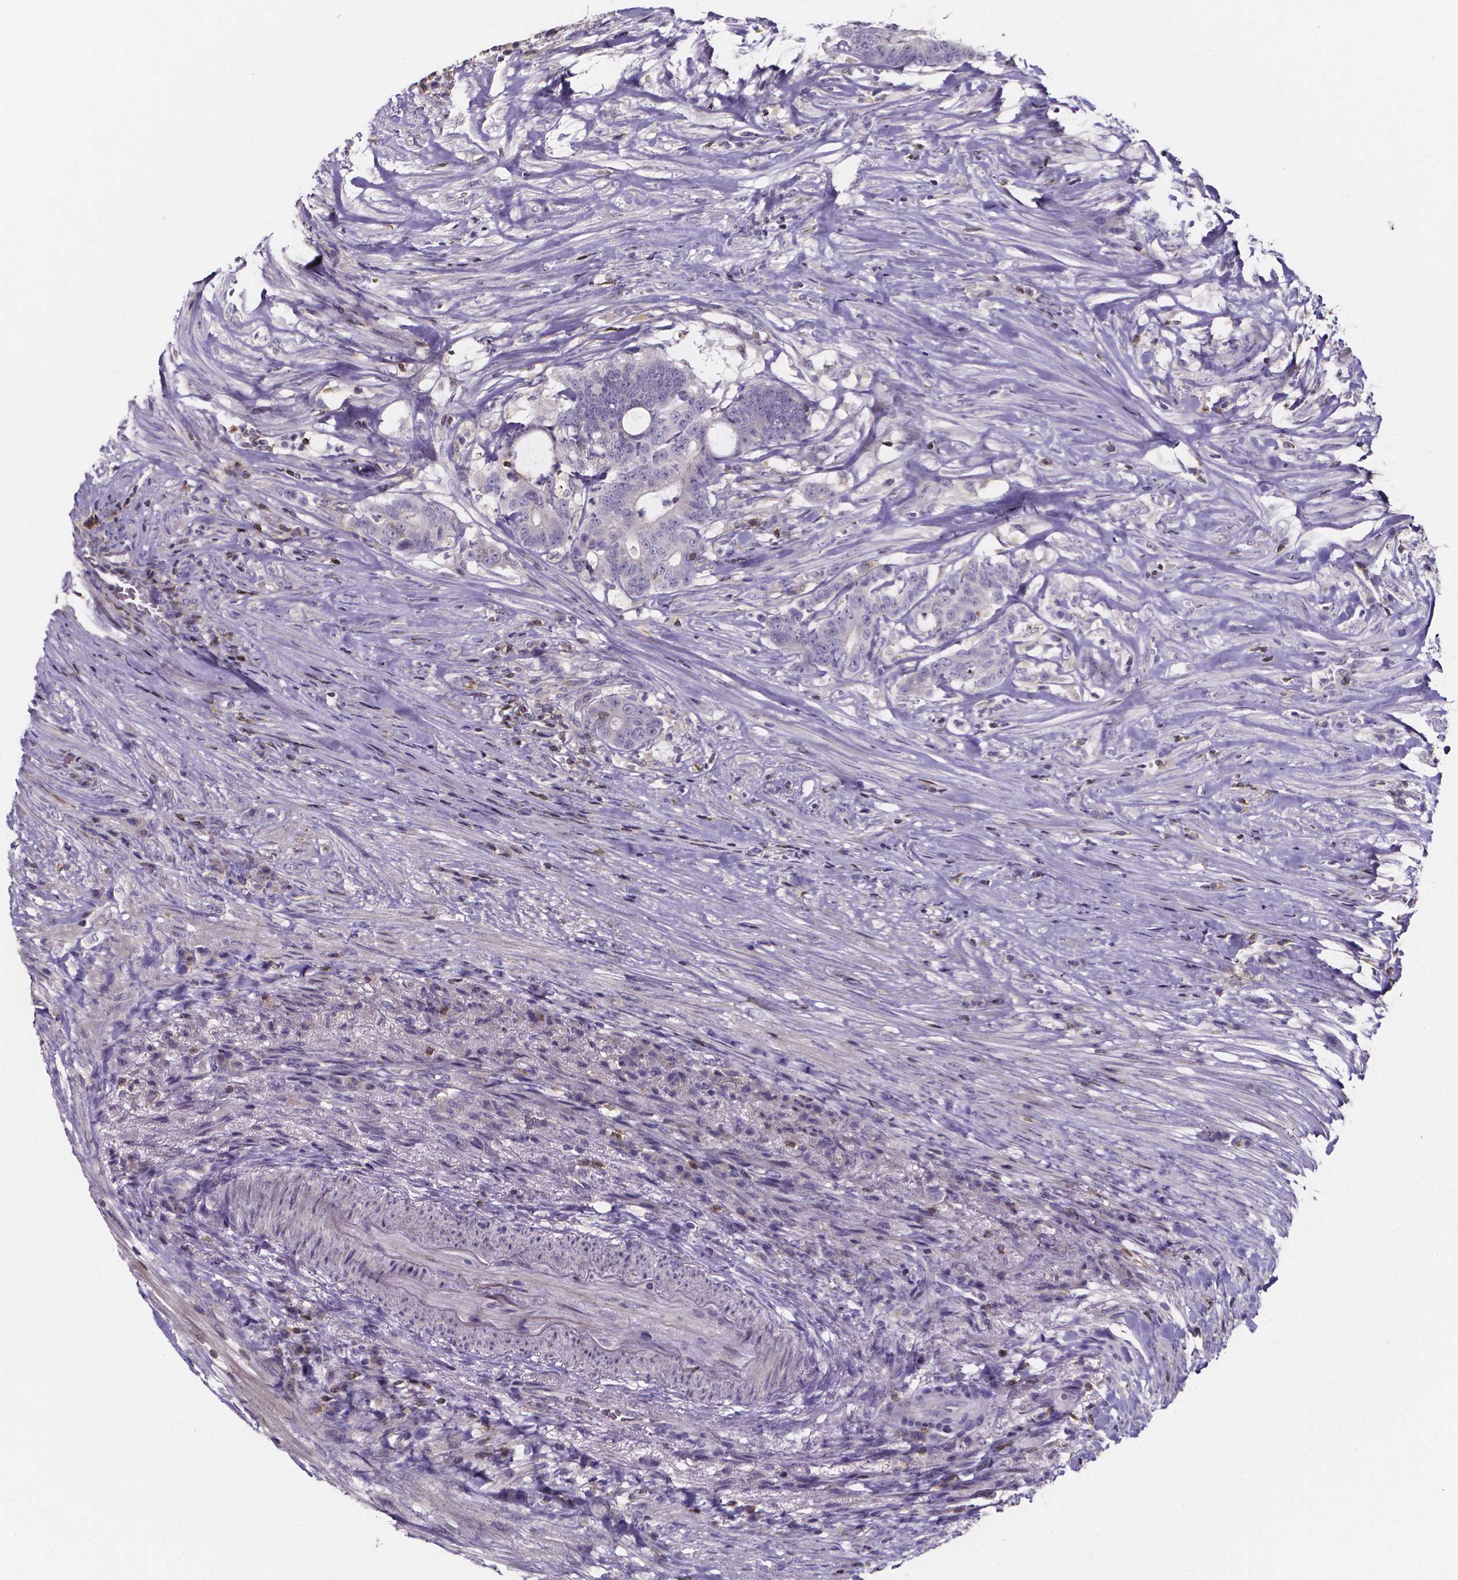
{"staining": {"intensity": "negative", "quantity": "none", "location": "none"}, "tissue": "colorectal cancer", "cell_type": "Tumor cells", "image_type": "cancer", "snomed": [{"axis": "morphology", "description": "Adenocarcinoma, NOS"}, {"axis": "topography", "description": "Colon"}], "caption": "IHC of human colorectal adenocarcinoma displays no staining in tumor cells.", "gene": "THEMIS", "patient": {"sex": "female", "age": 43}}